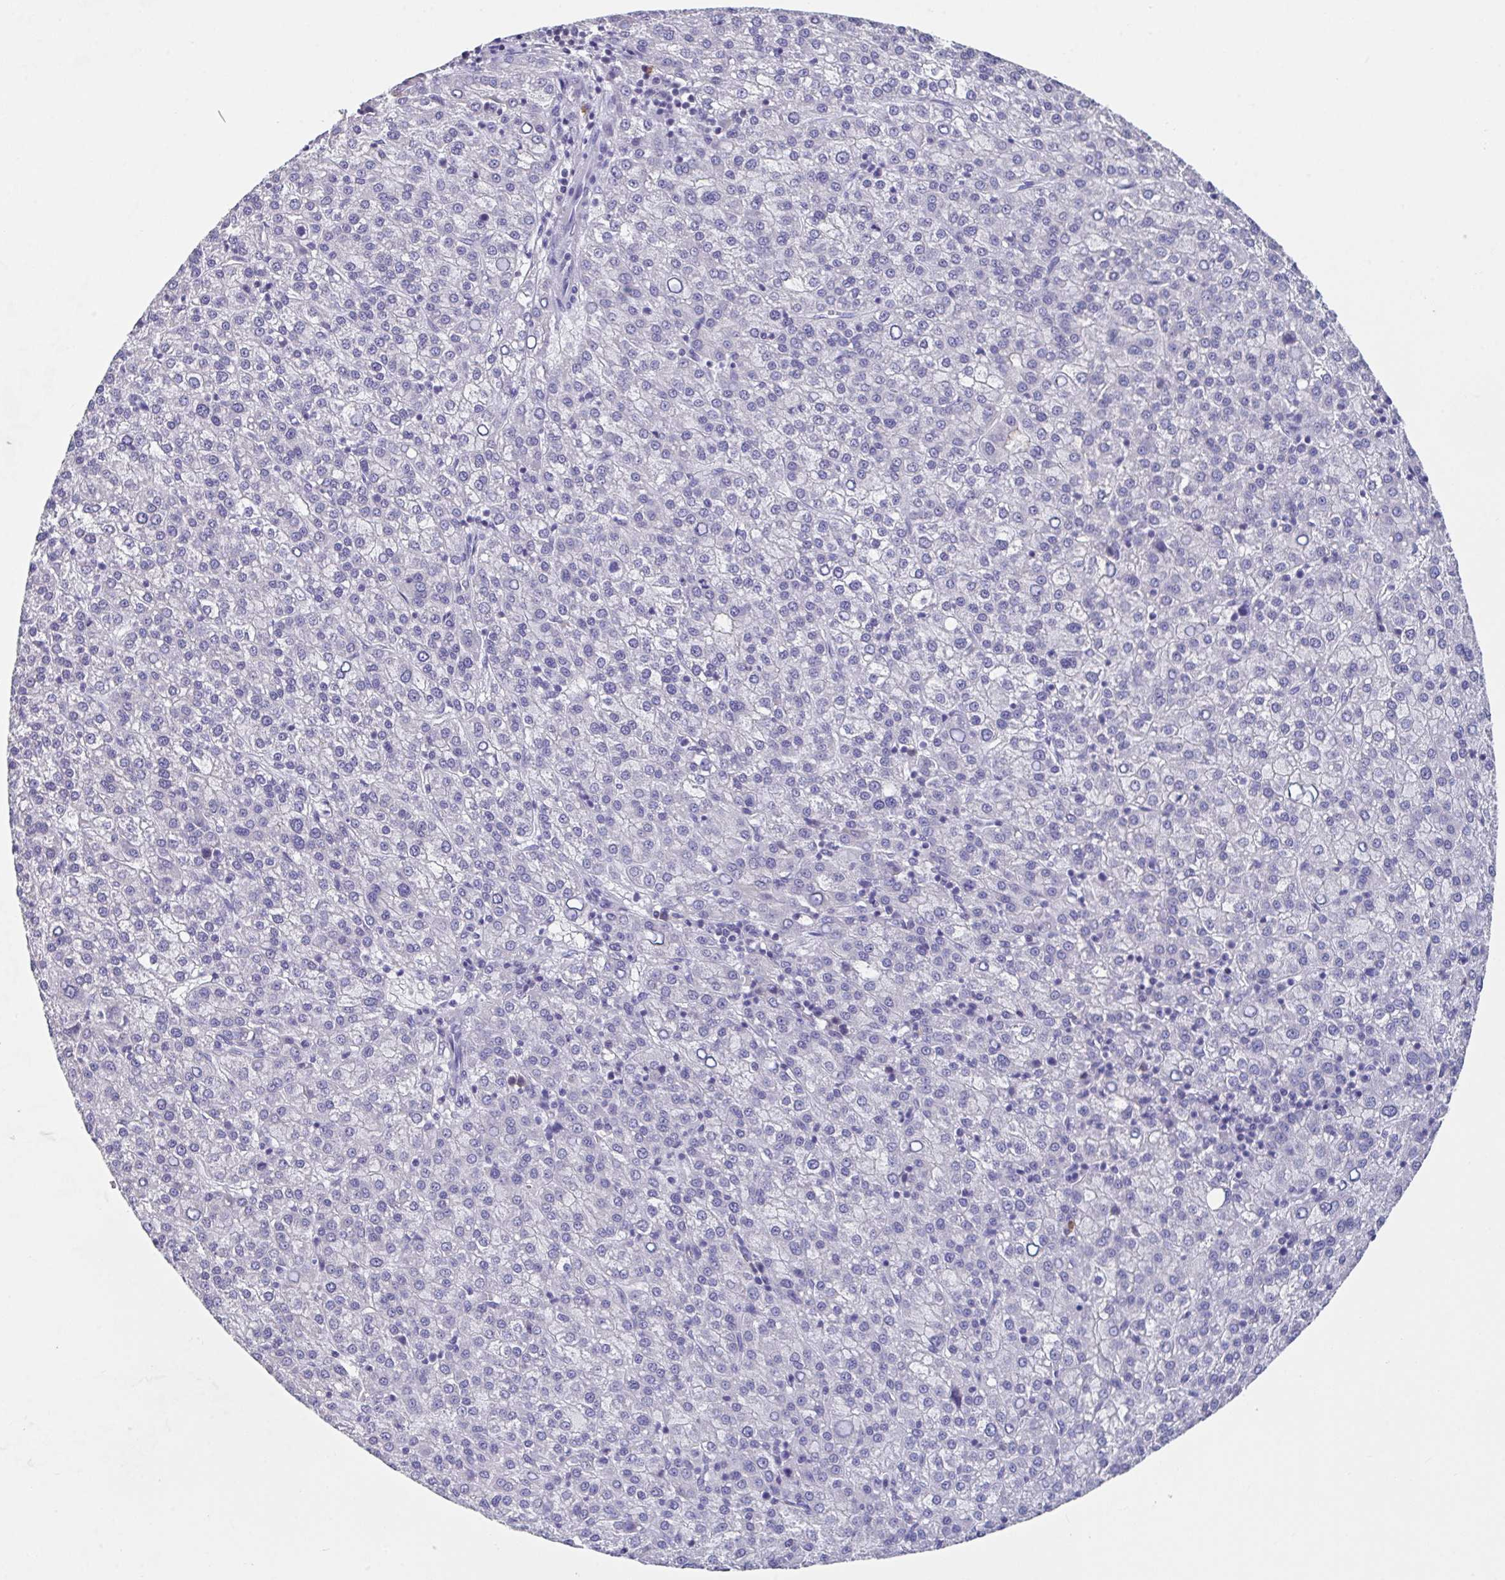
{"staining": {"intensity": "negative", "quantity": "none", "location": "none"}, "tissue": "liver cancer", "cell_type": "Tumor cells", "image_type": "cancer", "snomed": [{"axis": "morphology", "description": "Carcinoma, Hepatocellular, NOS"}, {"axis": "topography", "description": "Liver"}], "caption": "This is an IHC image of hepatocellular carcinoma (liver). There is no staining in tumor cells.", "gene": "LRRC58", "patient": {"sex": "female", "age": 58}}